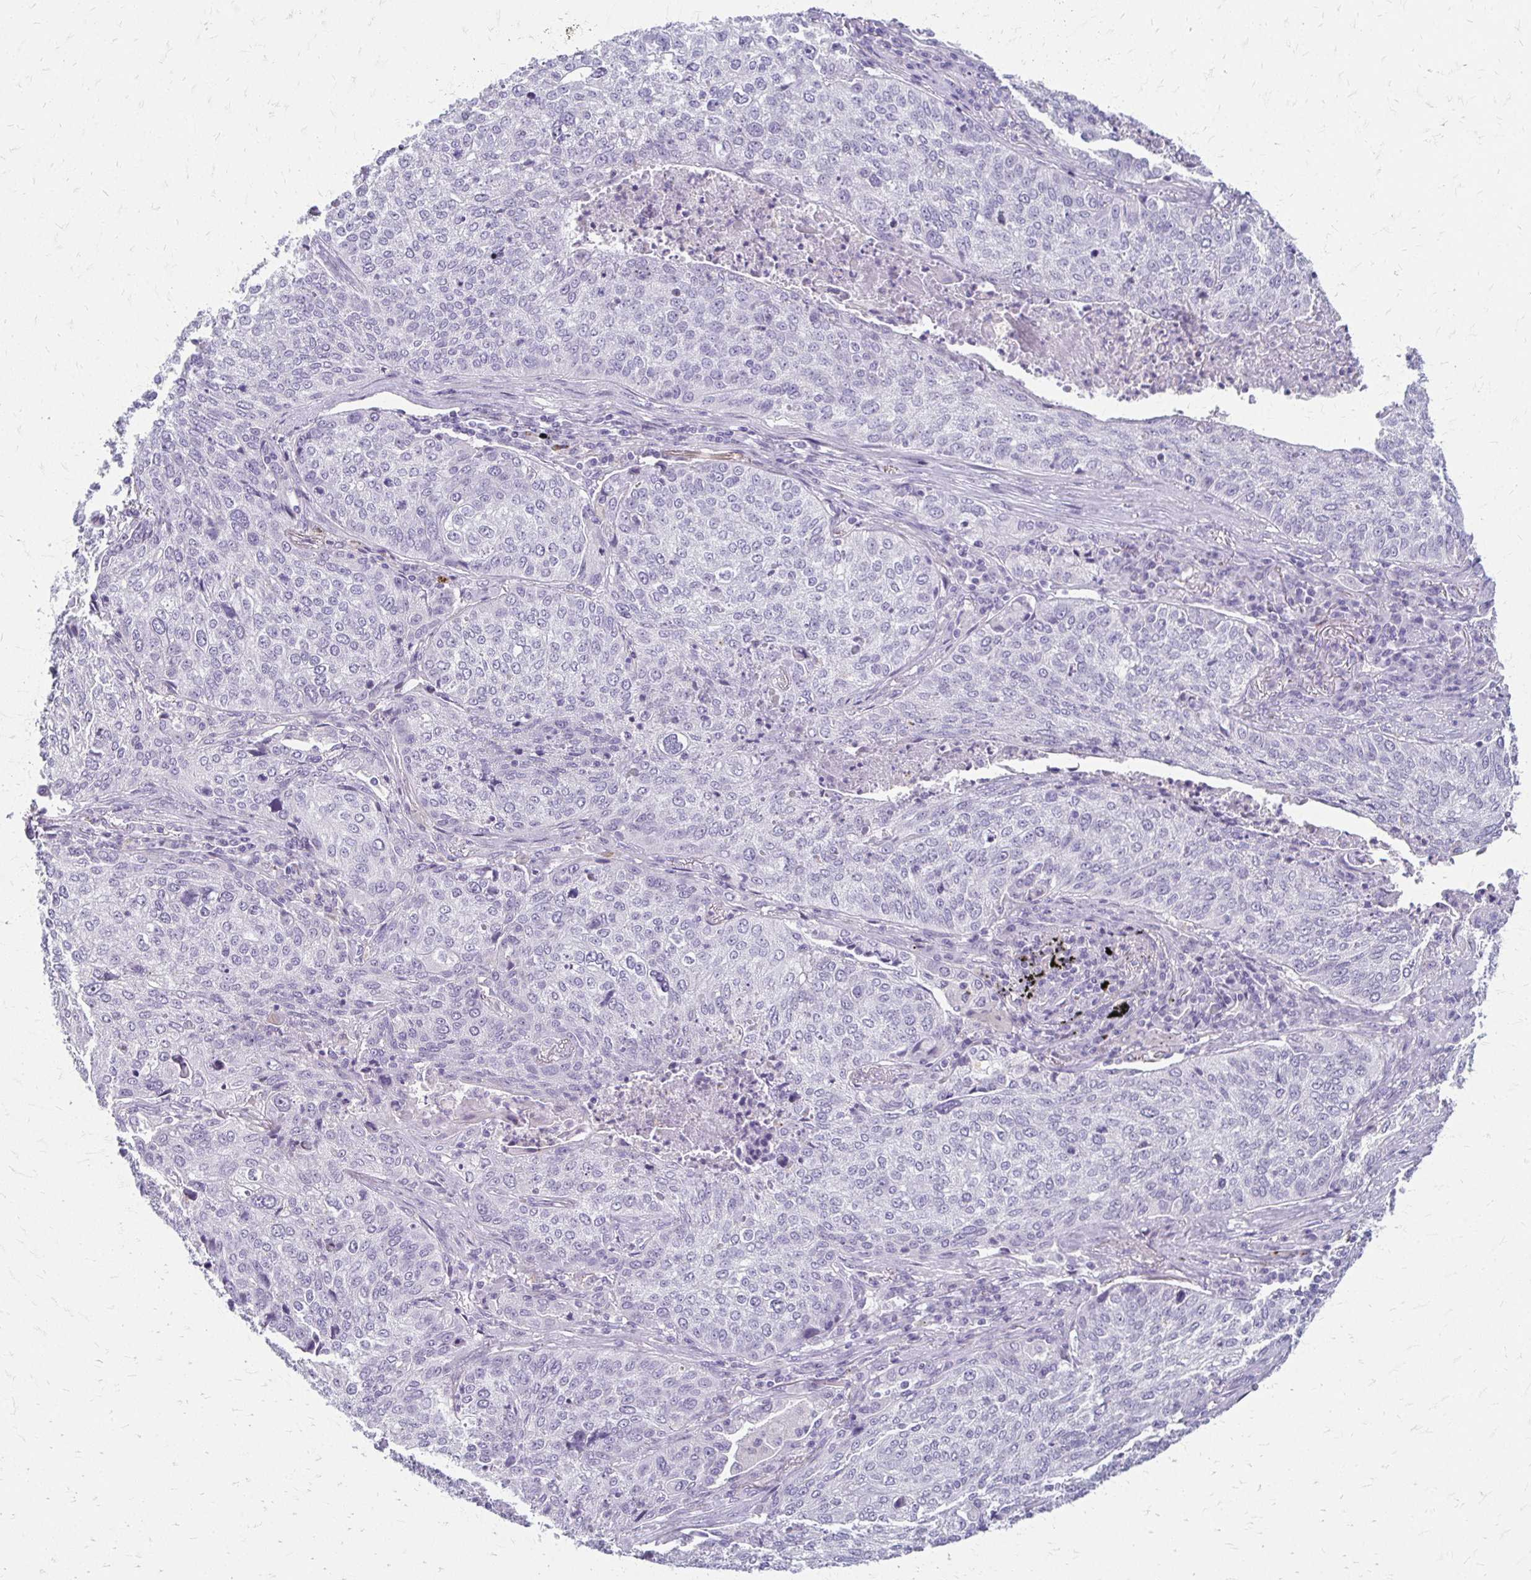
{"staining": {"intensity": "negative", "quantity": "none", "location": "none"}, "tissue": "lung cancer", "cell_type": "Tumor cells", "image_type": "cancer", "snomed": [{"axis": "morphology", "description": "Squamous cell carcinoma, NOS"}, {"axis": "topography", "description": "Lung"}], "caption": "An immunohistochemistry image of lung cancer is shown. There is no staining in tumor cells of lung cancer.", "gene": "ACP5", "patient": {"sex": "male", "age": 63}}